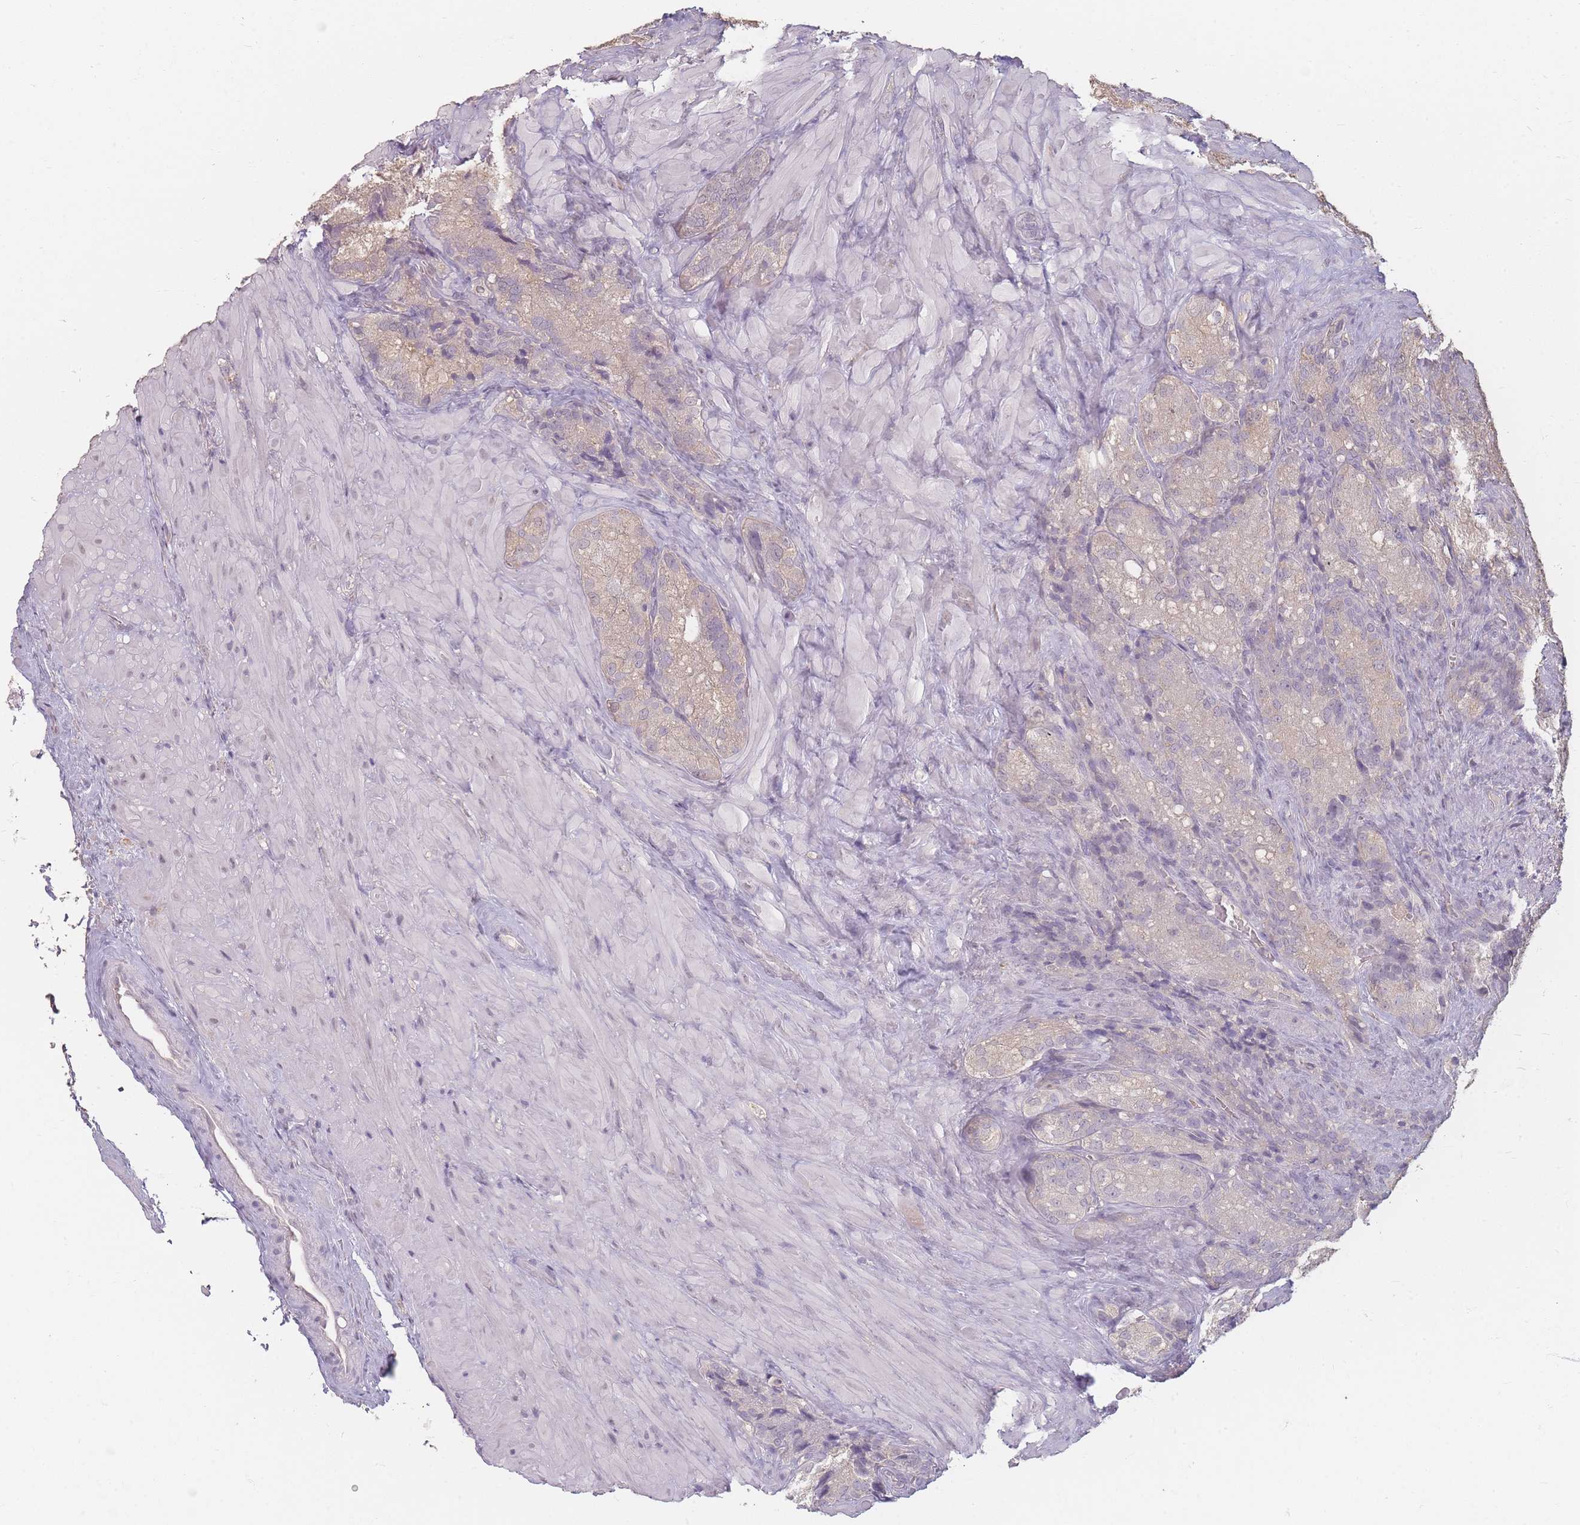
{"staining": {"intensity": "weak", "quantity": "<25%", "location": "cytoplasmic/membranous"}, "tissue": "seminal vesicle", "cell_type": "Glandular cells", "image_type": "normal", "snomed": [{"axis": "morphology", "description": "Normal tissue, NOS"}, {"axis": "topography", "description": "Seminal veicle"}], "caption": "Histopathology image shows no protein positivity in glandular cells of benign seminal vesicle.", "gene": "RFTN1", "patient": {"sex": "male", "age": 62}}